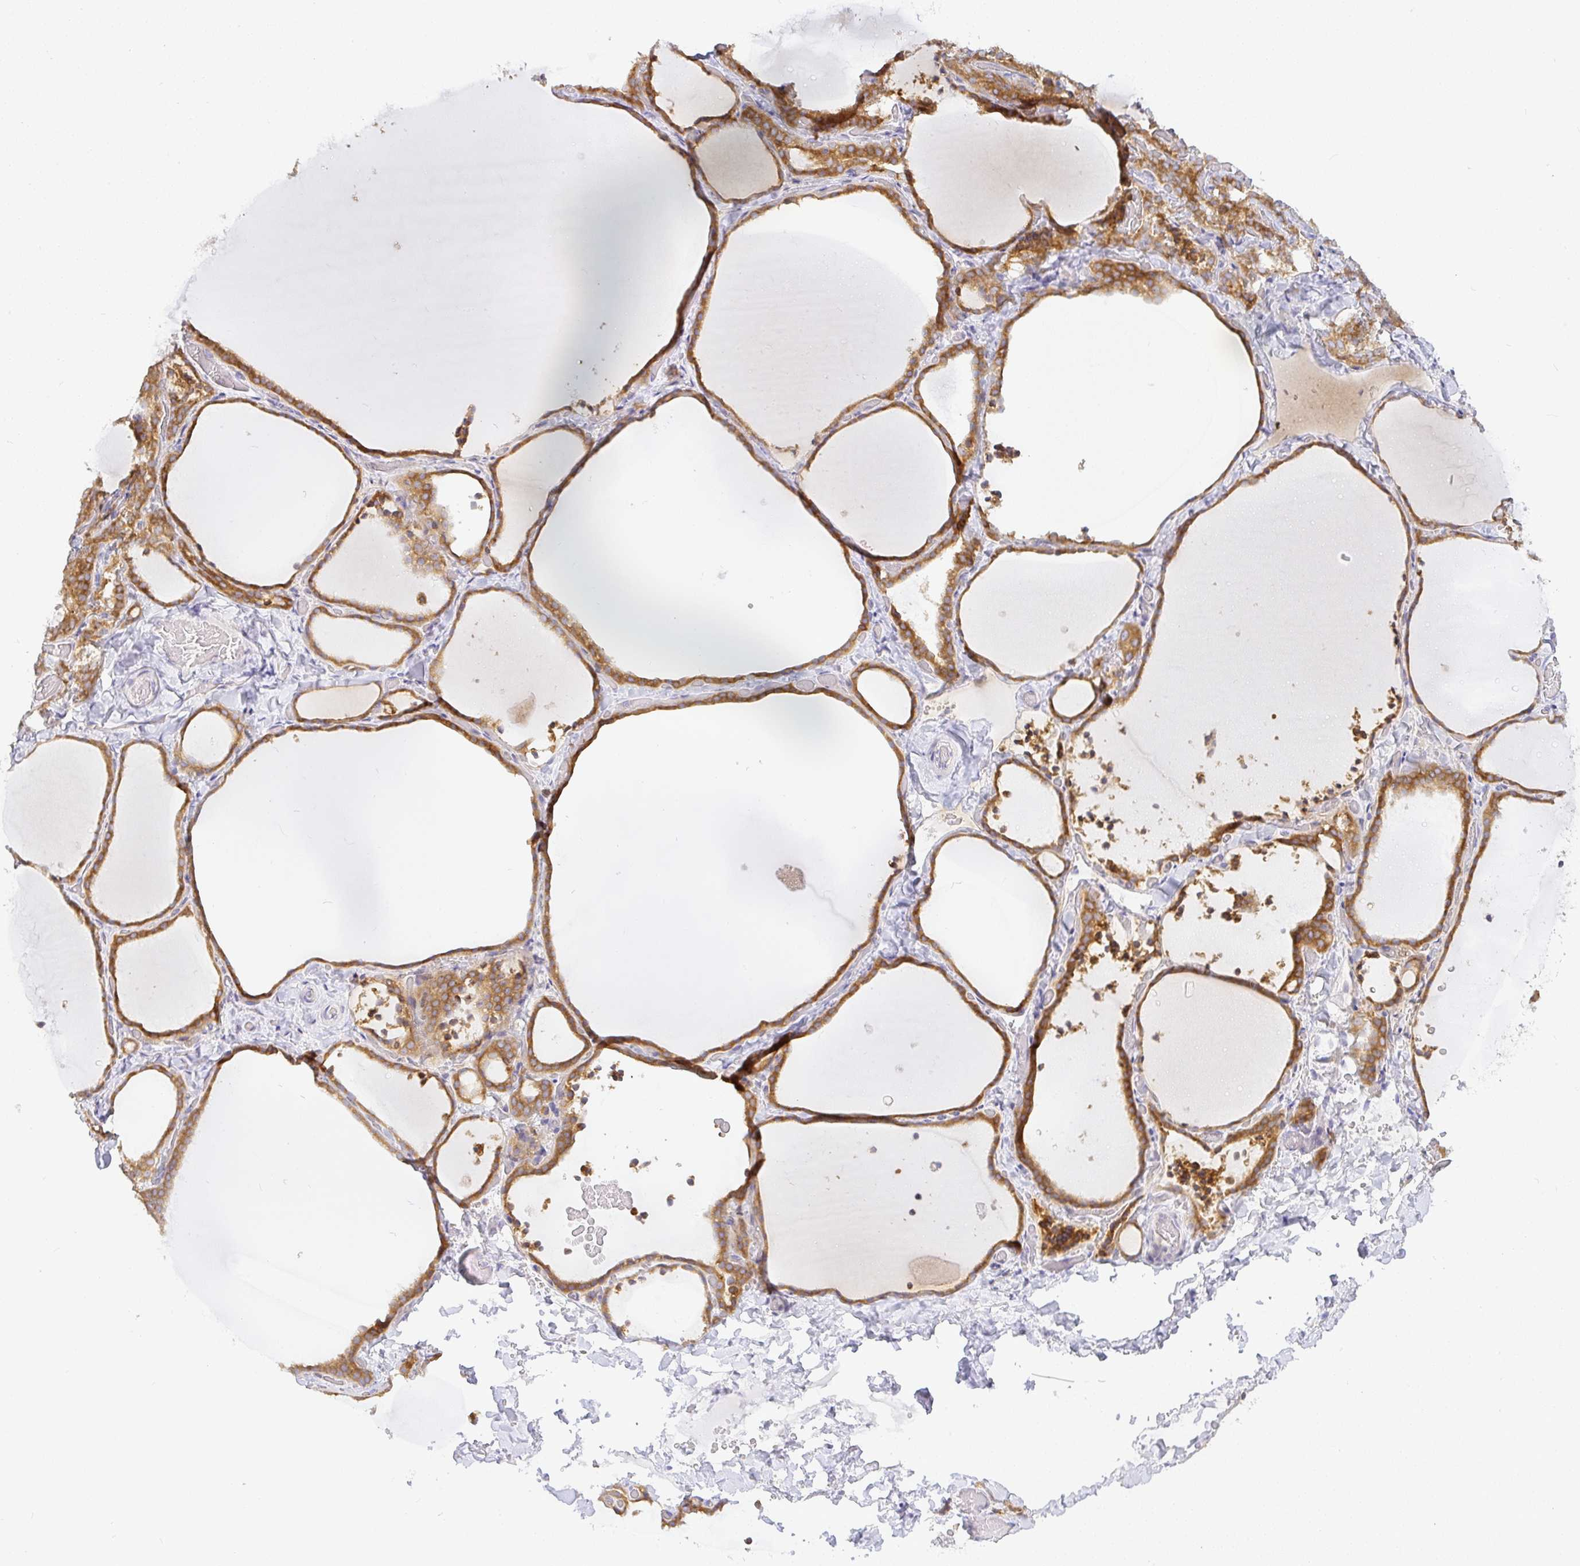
{"staining": {"intensity": "strong", "quantity": ">75%", "location": "cytoplasmic/membranous"}, "tissue": "thyroid gland", "cell_type": "Glandular cells", "image_type": "normal", "snomed": [{"axis": "morphology", "description": "Normal tissue, NOS"}, {"axis": "topography", "description": "Thyroid gland"}], "caption": "Protein staining of normal thyroid gland exhibits strong cytoplasmic/membranous positivity in about >75% of glandular cells. (brown staining indicates protein expression, while blue staining denotes nuclei).", "gene": "DERL2", "patient": {"sex": "female", "age": 22}}